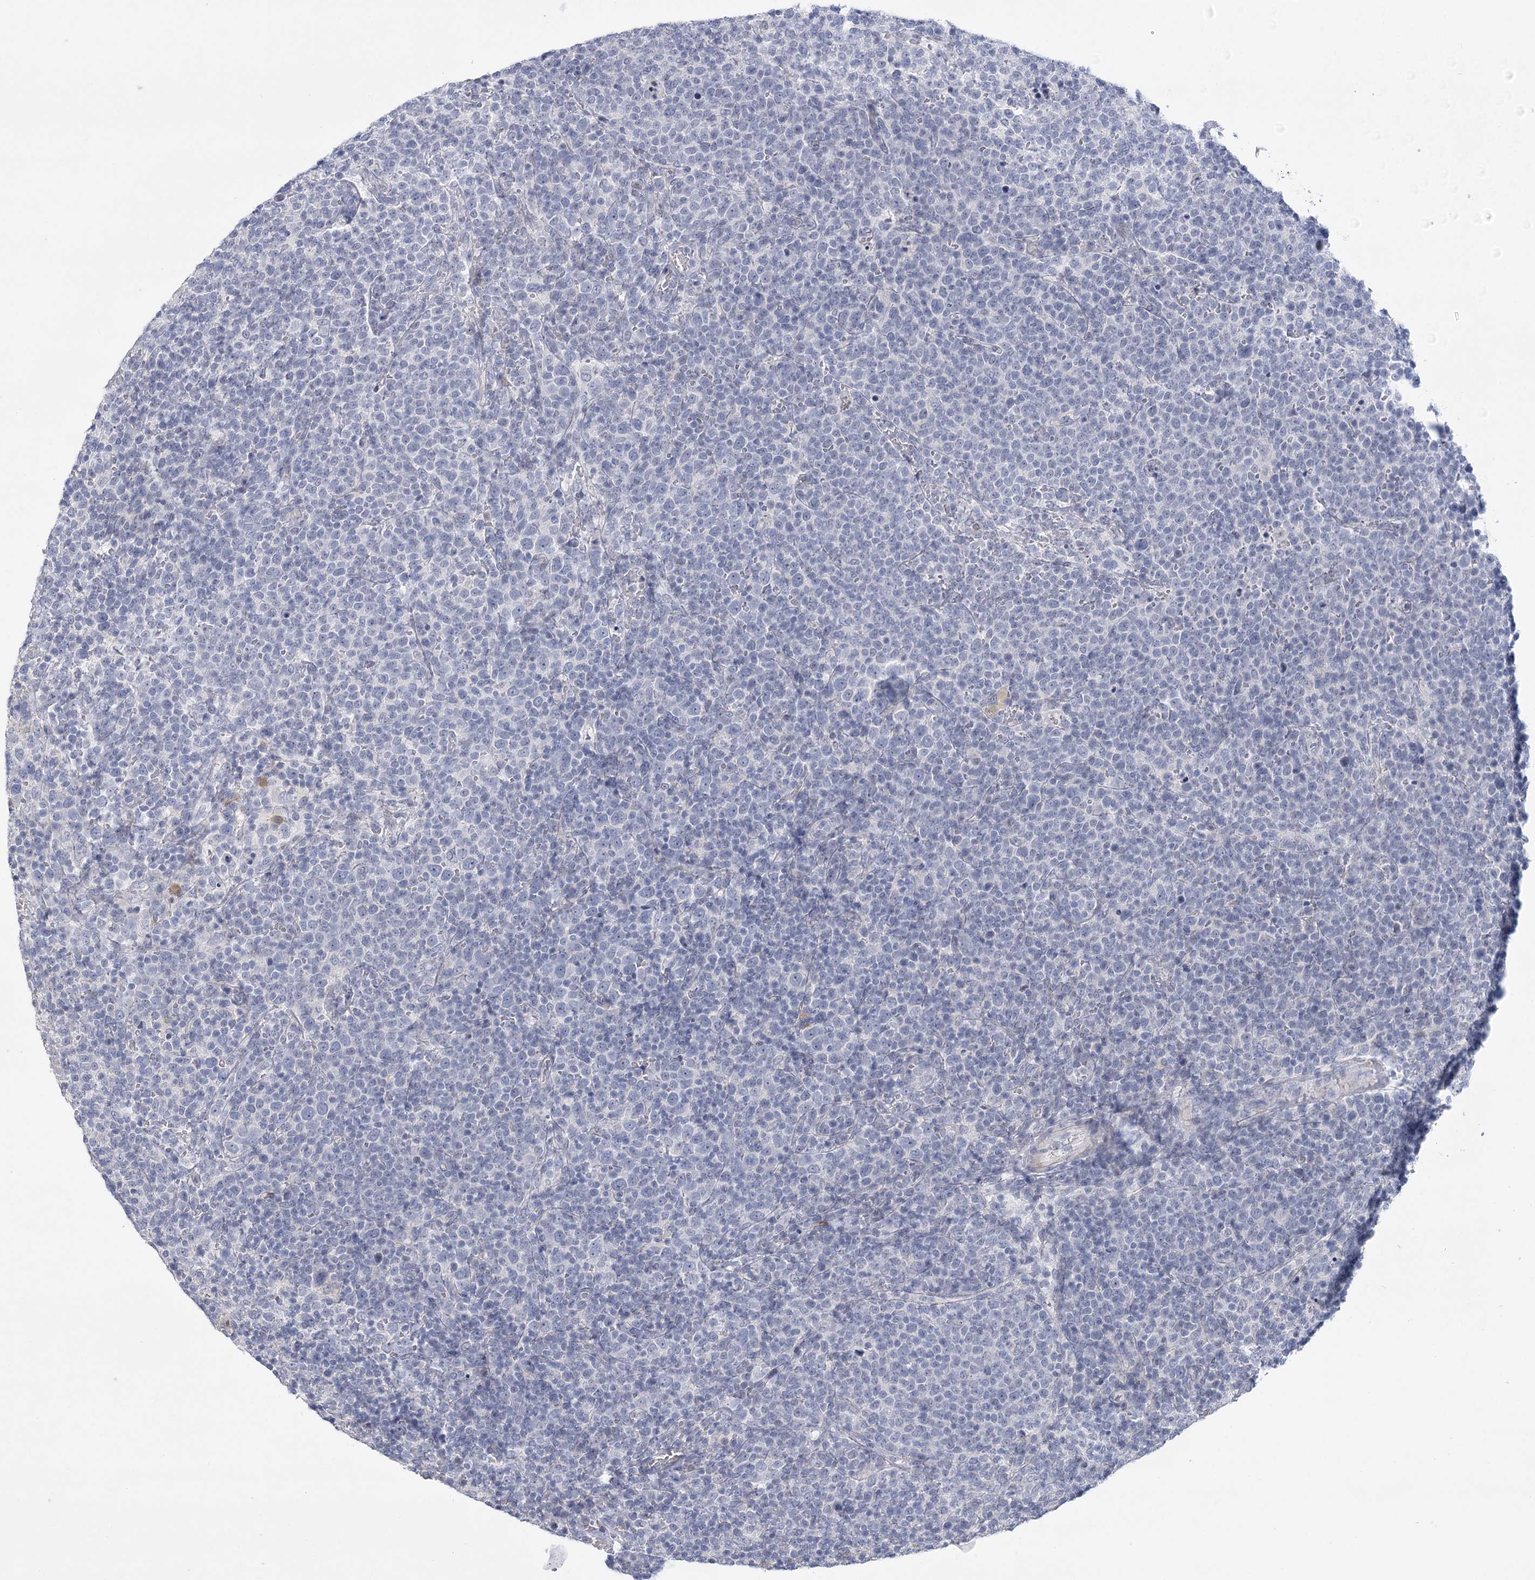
{"staining": {"intensity": "negative", "quantity": "none", "location": "none"}, "tissue": "lymphoma", "cell_type": "Tumor cells", "image_type": "cancer", "snomed": [{"axis": "morphology", "description": "Malignant lymphoma, non-Hodgkin's type, High grade"}, {"axis": "topography", "description": "Lymph node"}], "caption": "IHC histopathology image of neoplastic tissue: high-grade malignant lymphoma, non-Hodgkin's type stained with DAB (3,3'-diaminobenzidine) displays no significant protein positivity in tumor cells.", "gene": "FAM76B", "patient": {"sex": "male", "age": 61}}